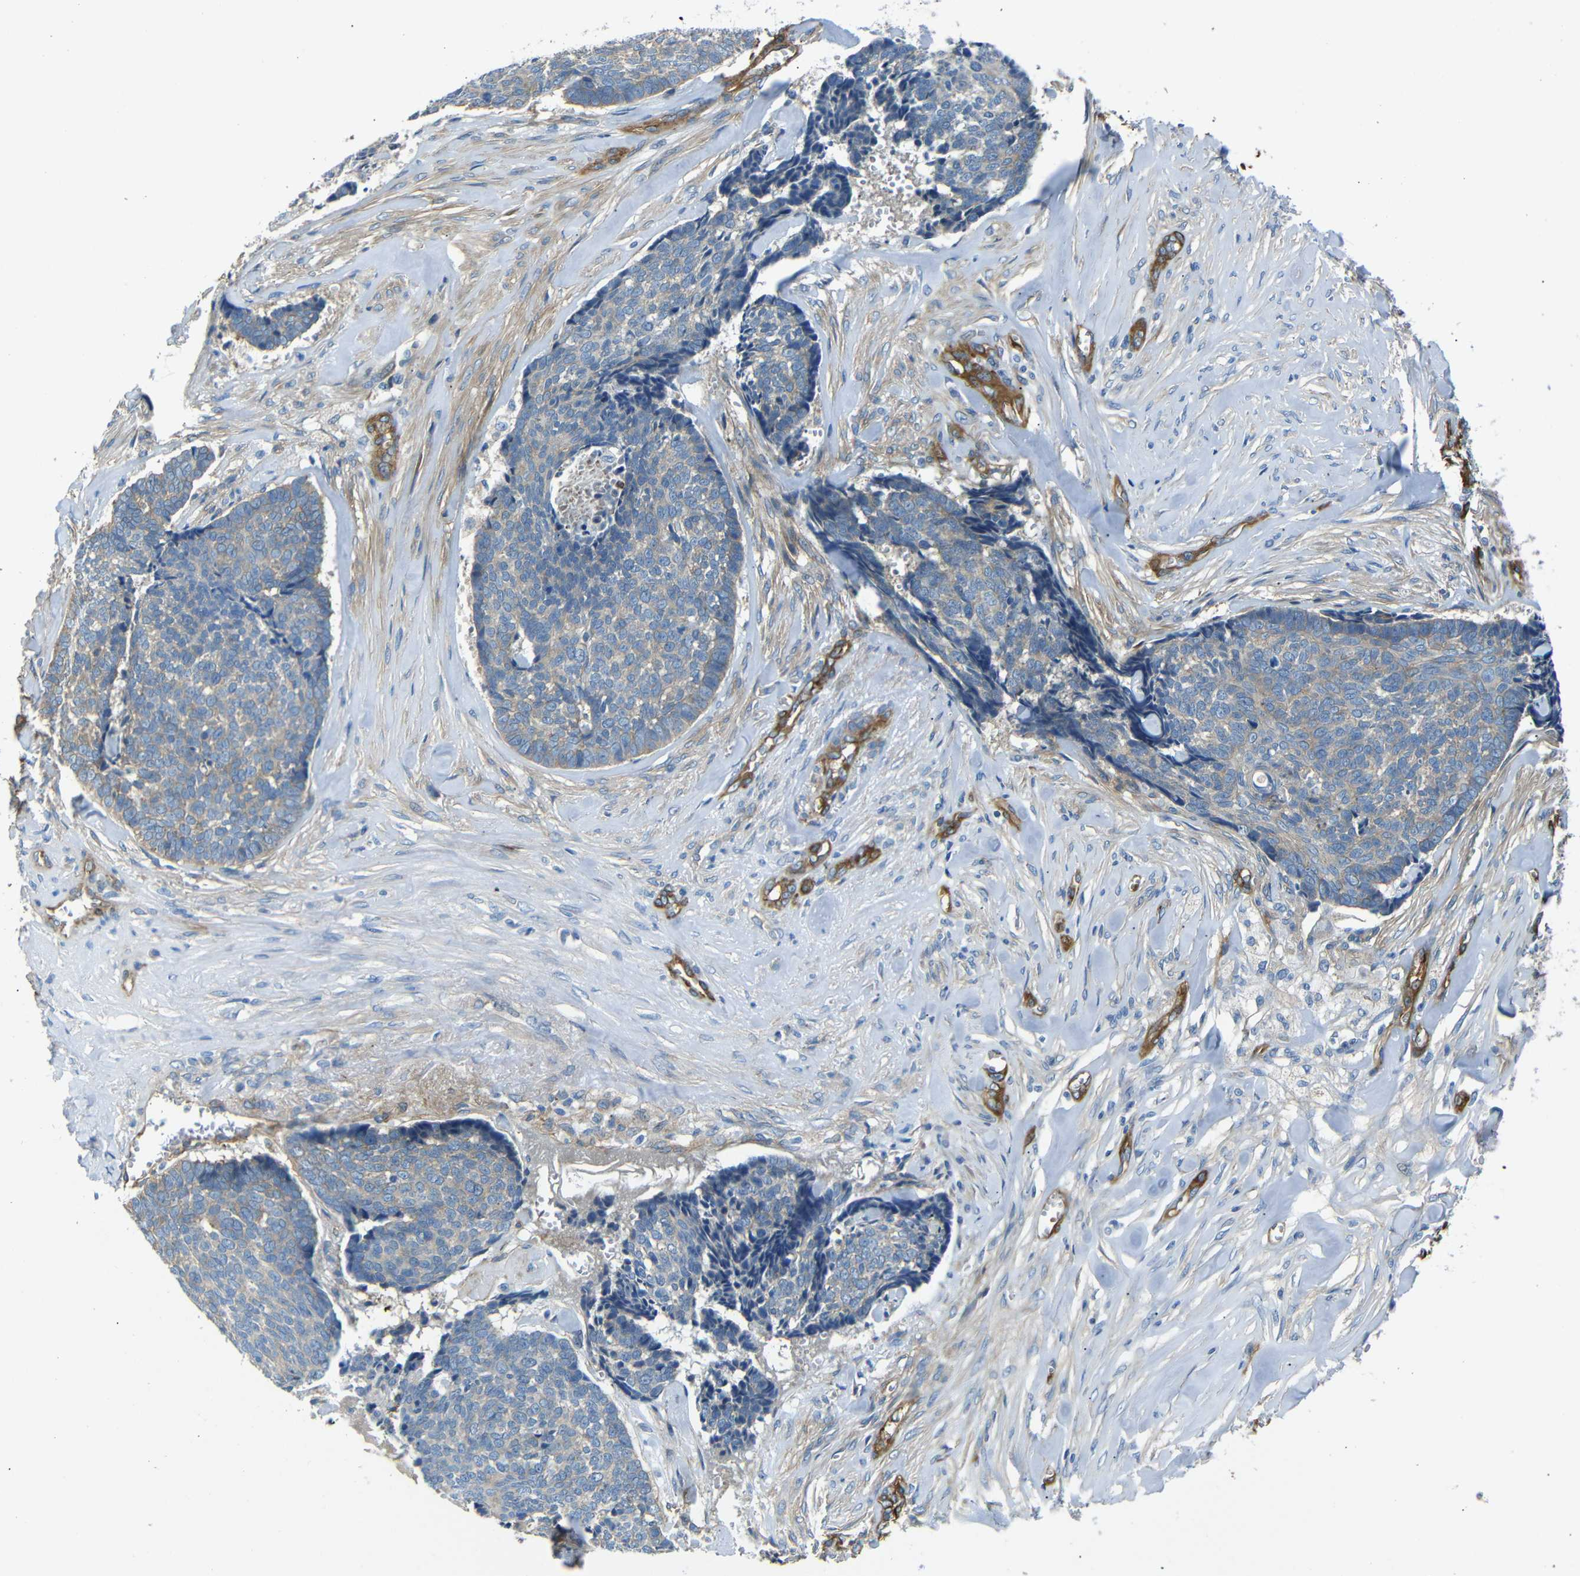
{"staining": {"intensity": "weak", "quantity": "<25%", "location": "cytoplasmic/membranous"}, "tissue": "skin cancer", "cell_type": "Tumor cells", "image_type": "cancer", "snomed": [{"axis": "morphology", "description": "Basal cell carcinoma"}, {"axis": "topography", "description": "Skin"}], "caption": "Skin basal cell carcinoma was stained to show a protein in brown. There is no significant staining in tumor cells.", "gene": "MYO1B", "patient": {"sex": "male", "age": 84}}